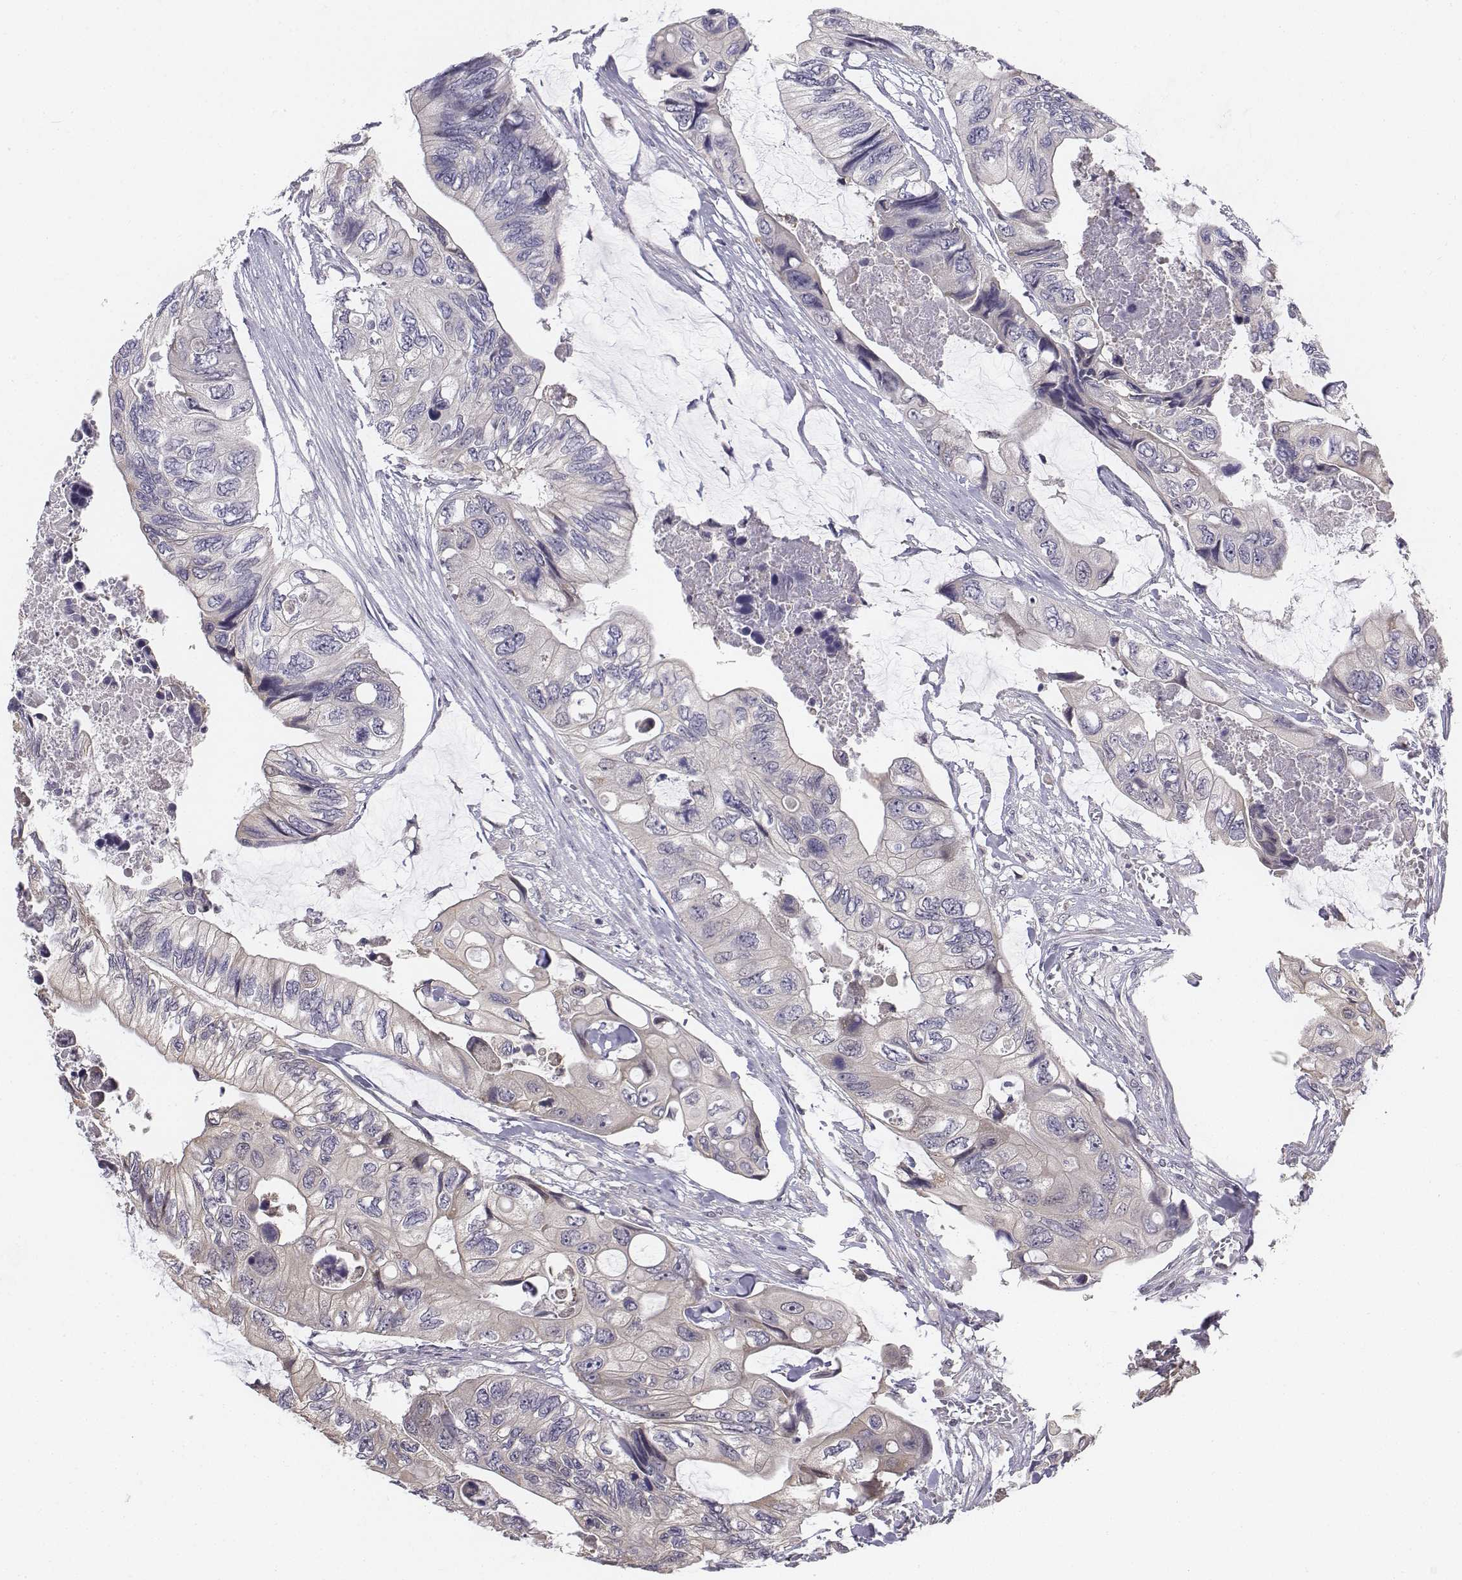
{"staining": {"intensity": "negative", "quantity": "none", "location": "none"}, "tissue": "colorectal cancer", "cell_type": "Tumor cells", "image_type": "cancer", "snomed": [{"axis": "morphology", "description": "Adenocarcinoma, NOS"}, {"axis": "topography", "description": "Rectum"}], "caption": "High power microscopy histopathology image of an immunohistochemistry (IHC) image of adenocarcinoma (colorectal), revealing no significant staining in tumor cells.", "gene": "PENK", "patient": {"sex": "male", "age": 63}}